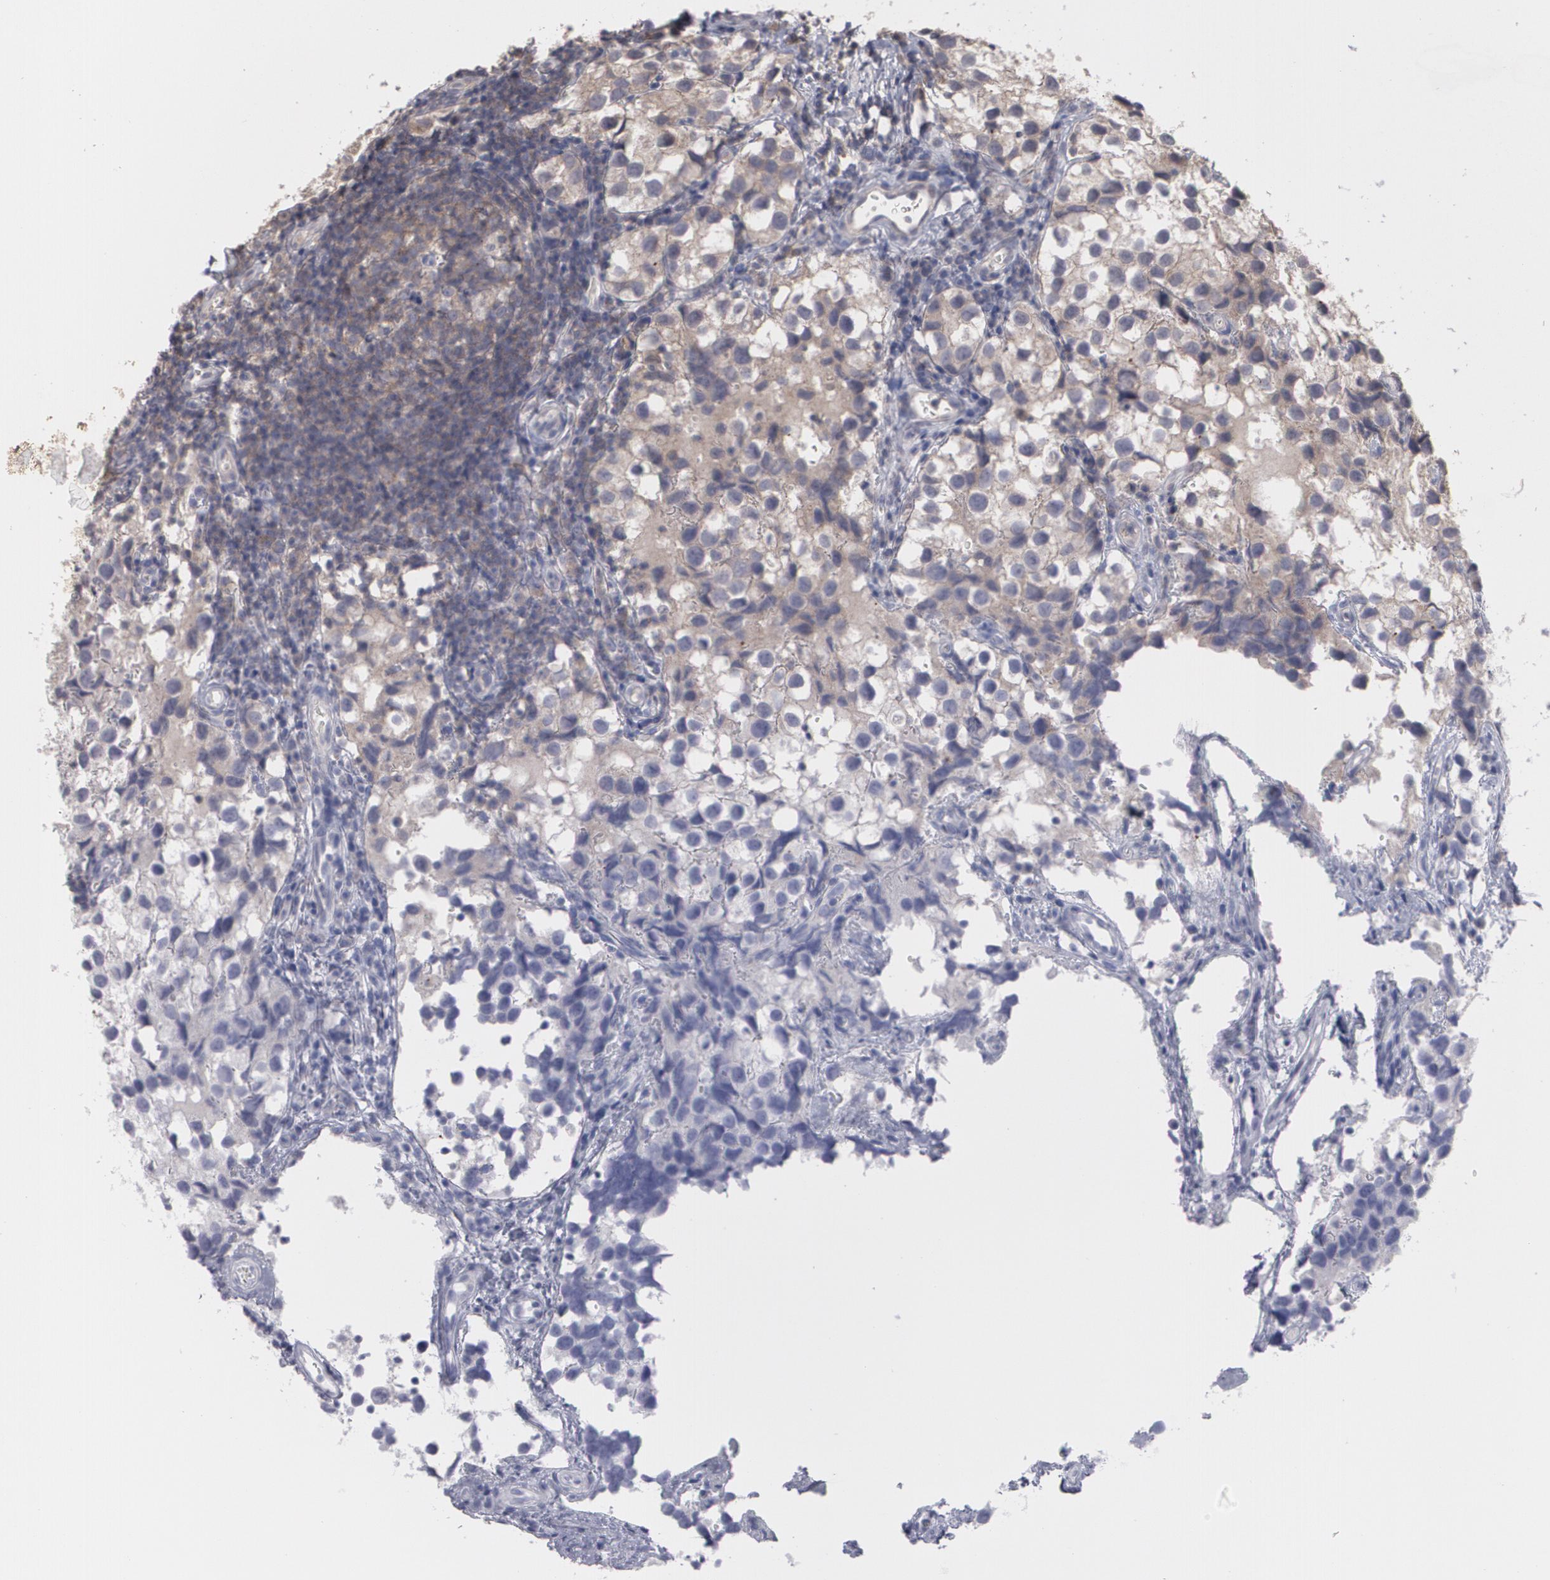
{"staining": {"intensity": "moderate", "quantity": ">75%", "location": "cytoplasmic/membranous"}, "tissue": "testis cancer", "cell_type": "Tumor cells", "image_type": "cancer", "snomed": [{"axis": "morphology", "description": "Seminoma, NOS"}, {"axis": "topography", "description": "Testis"}], "caption": "A medium amount of moderate cytoplasmic/membranous expression is appreciated in approximately >75% of tumor cells in testis seminoma tissue. Using DAB (brown) and hematoxylin (blue) stains, captured at high magnification using brightfield microscopy.", "gene": "ARF6", "patient": {"sex": "male", "age": 39}}